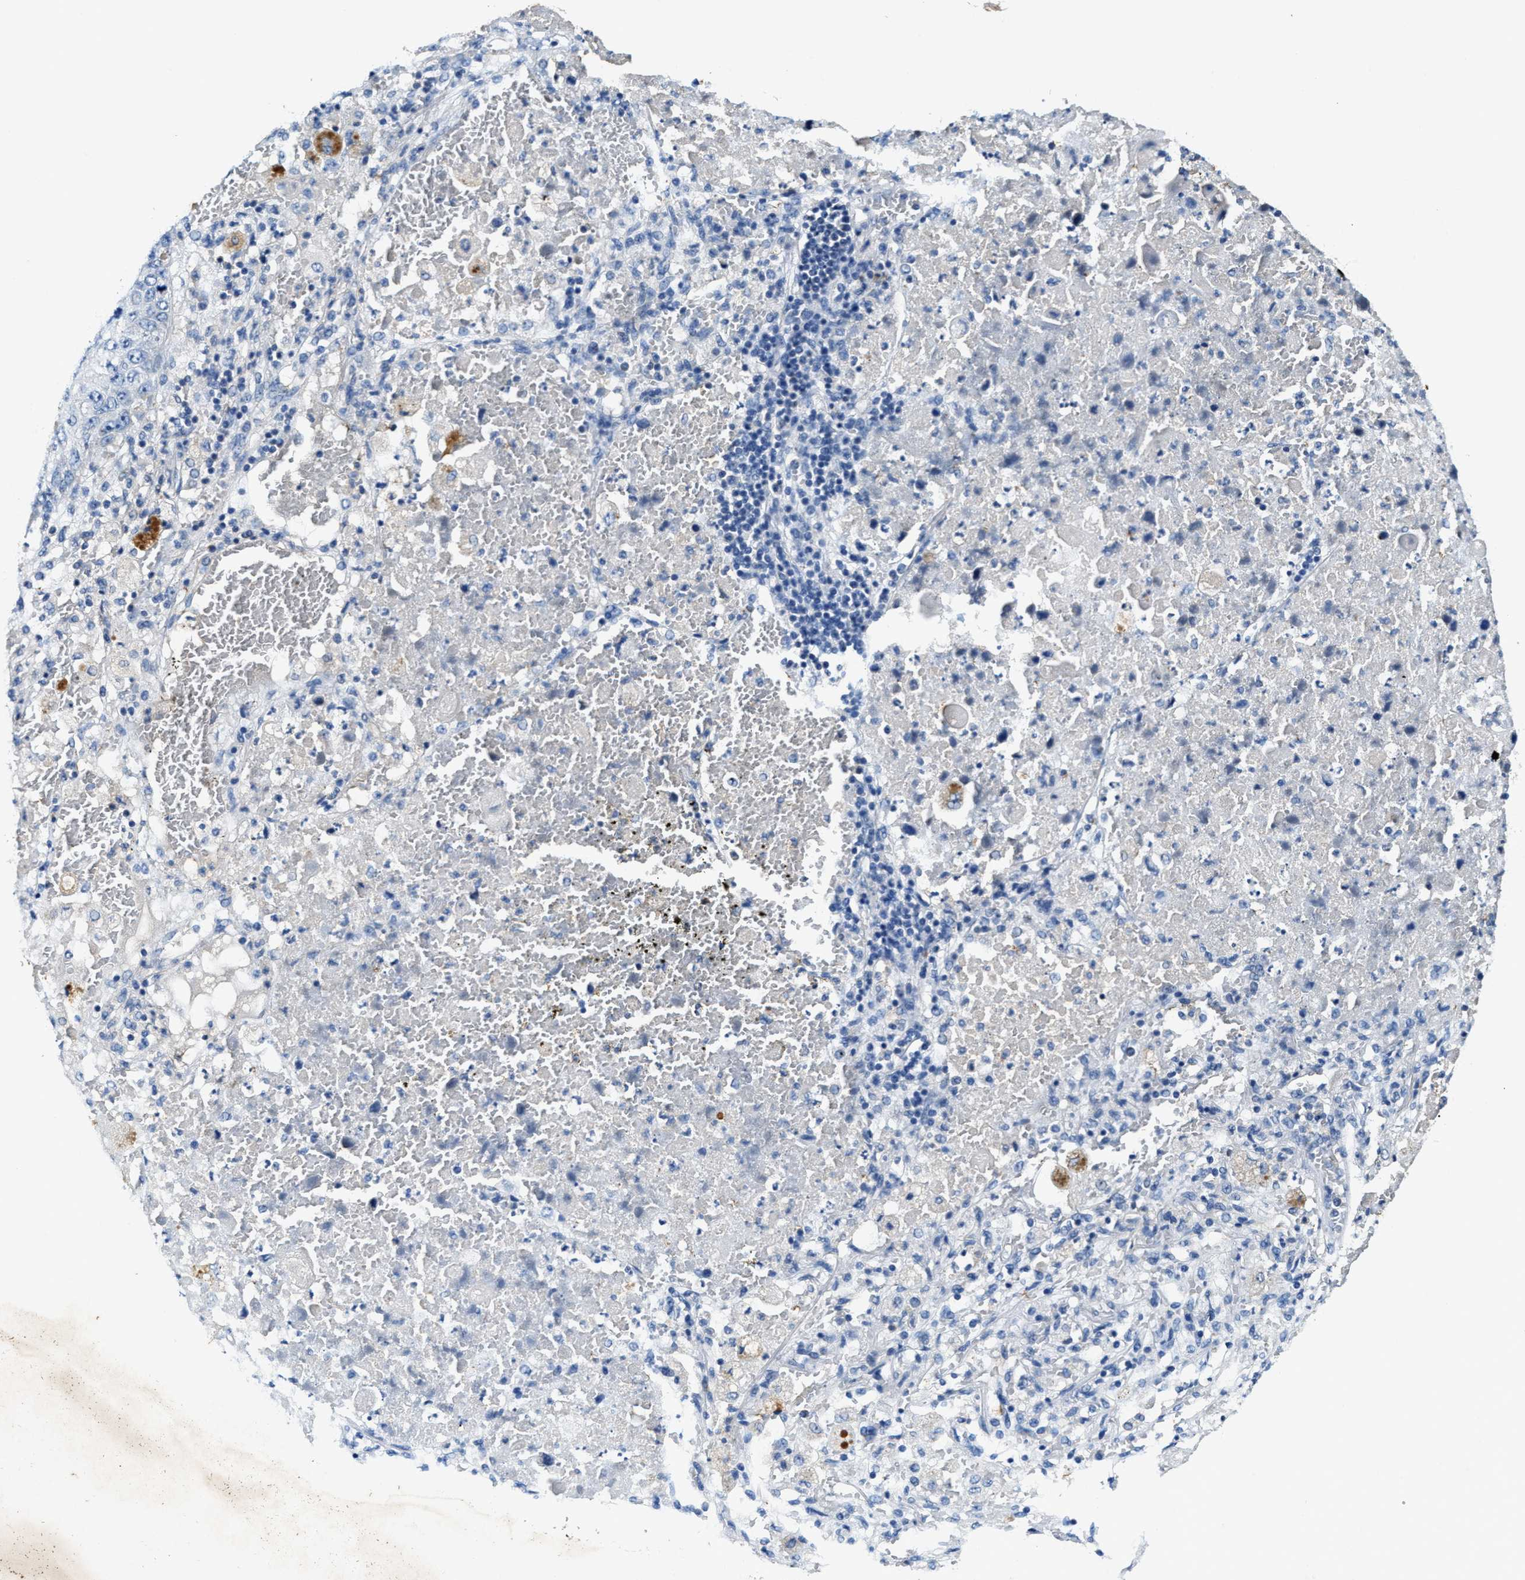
{"staining": {"intensity": "negative", "quantity": "none", "location": "none"}, "tissue": "lung cancer", "cell_type": "Tumor cells", "image_type": "cancer", "snomed": [{"axis": "morphology", "description": "Squamous cell carcinoma, NOS"}, {"axis": "topography", "description": "Lung"}], "caption": "This image is of lung squamous cell carcinoma stained with IHC to label a protein in brown with the nuclei are counter-stained blue. There is no expression in tumor cells.", "gene": "SLC25A25", "patient": {"sex": "male", "age": 61}}